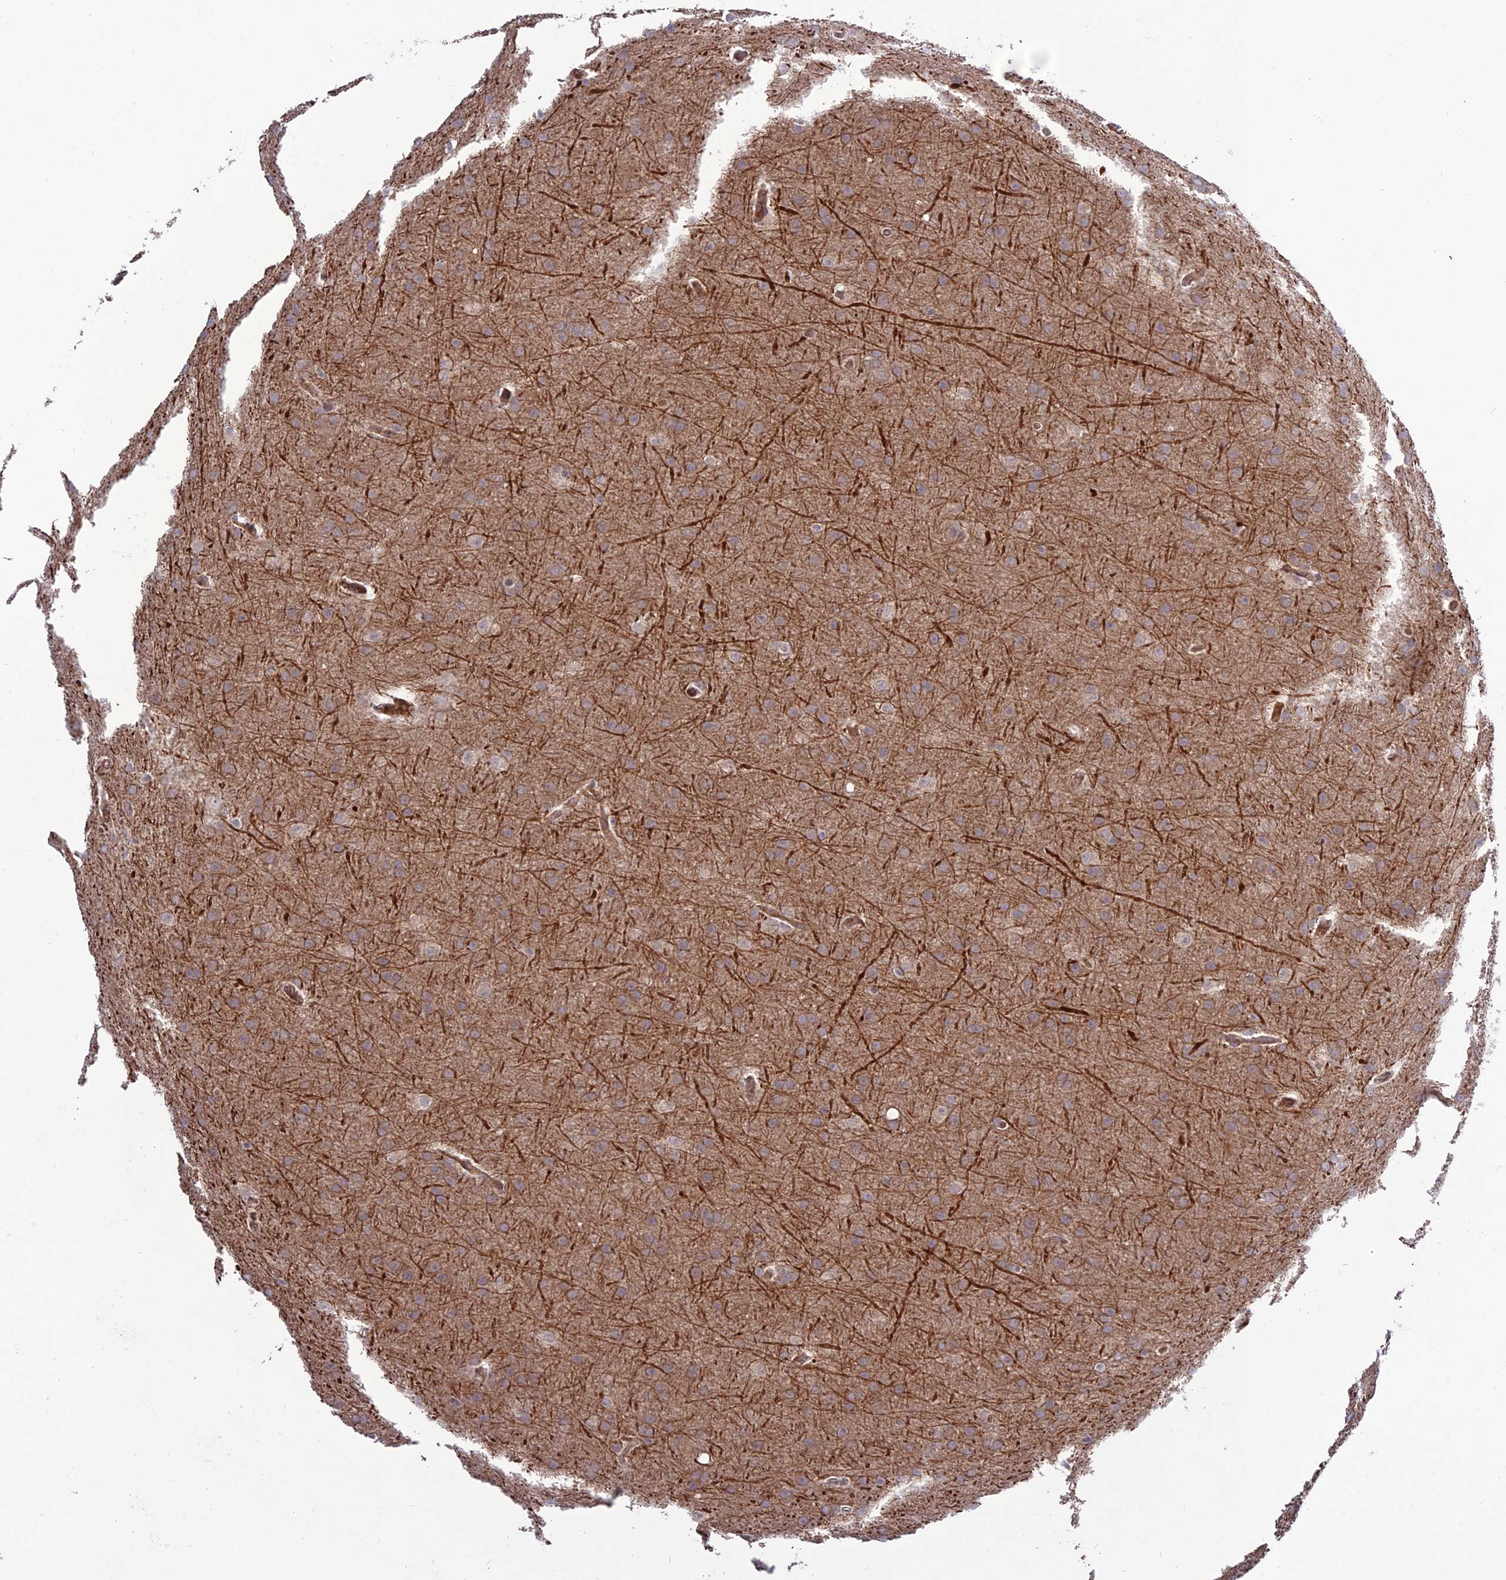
{"staining": {"intensity": "weak", "quantity": "25%-75%", "location": "cytoplasmic/membranous"}, "tissue": "glioma", "cell_type": "Tumor cells", "image_type": "cancer", "snomed": [{"axis": "morphology", "description": "Glioma, malignant, Low grade"}, {"axis": "topography", "description": "Brain"}], "caption": "High-power microscopy captured an immunohistochemistry (IHC) micrograph of malignant glioma (low-grade), revealing weak cytoplasmic/membranous positivity in about 25%-75% of tumor cells. (IHC, brightfield microscopy, high magnification).", "gene": "CRTAP", "patient": {"sex": "female", "age": 32}}